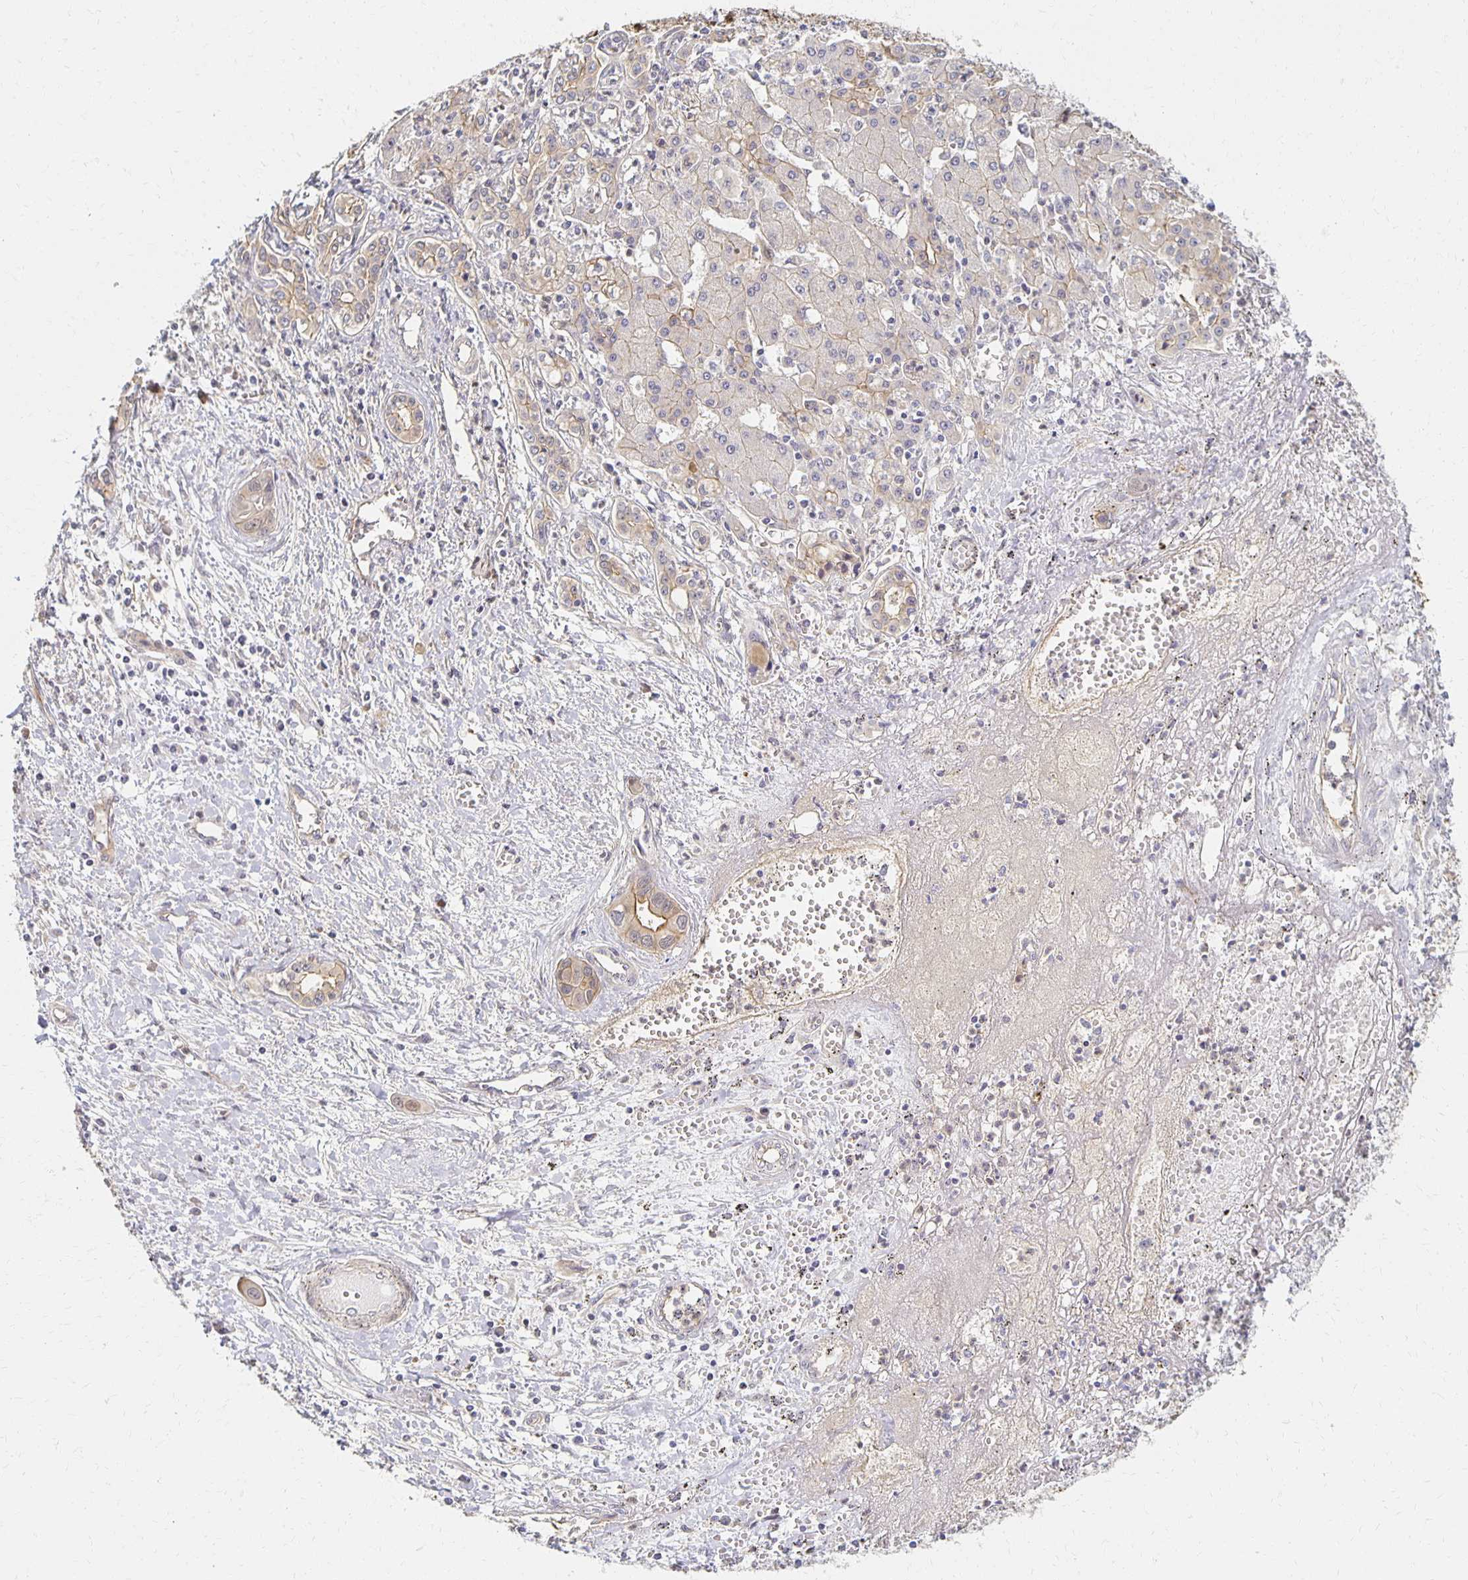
{"staining": {"intensity": "moderate", "quantity": "<25%", "location": "cytoplasmic/membranous"}, "tissue": "liver cancer", "cell_type": "Tumor cells", "image_type": "cancer", "snomed": [{"axis": "morphology", "description": "Cholangiocarcinoma"}, {"axis": "topography", "description": "Liver"}], "caption": "Protein expression analysis of human cholangiocarcinoma (liver) reveals moderate cytoplasmic/membranous staining in about <25% of tumor cells.", "gene": "SORL1", "patient": {"sex": "female", "age": 64}}